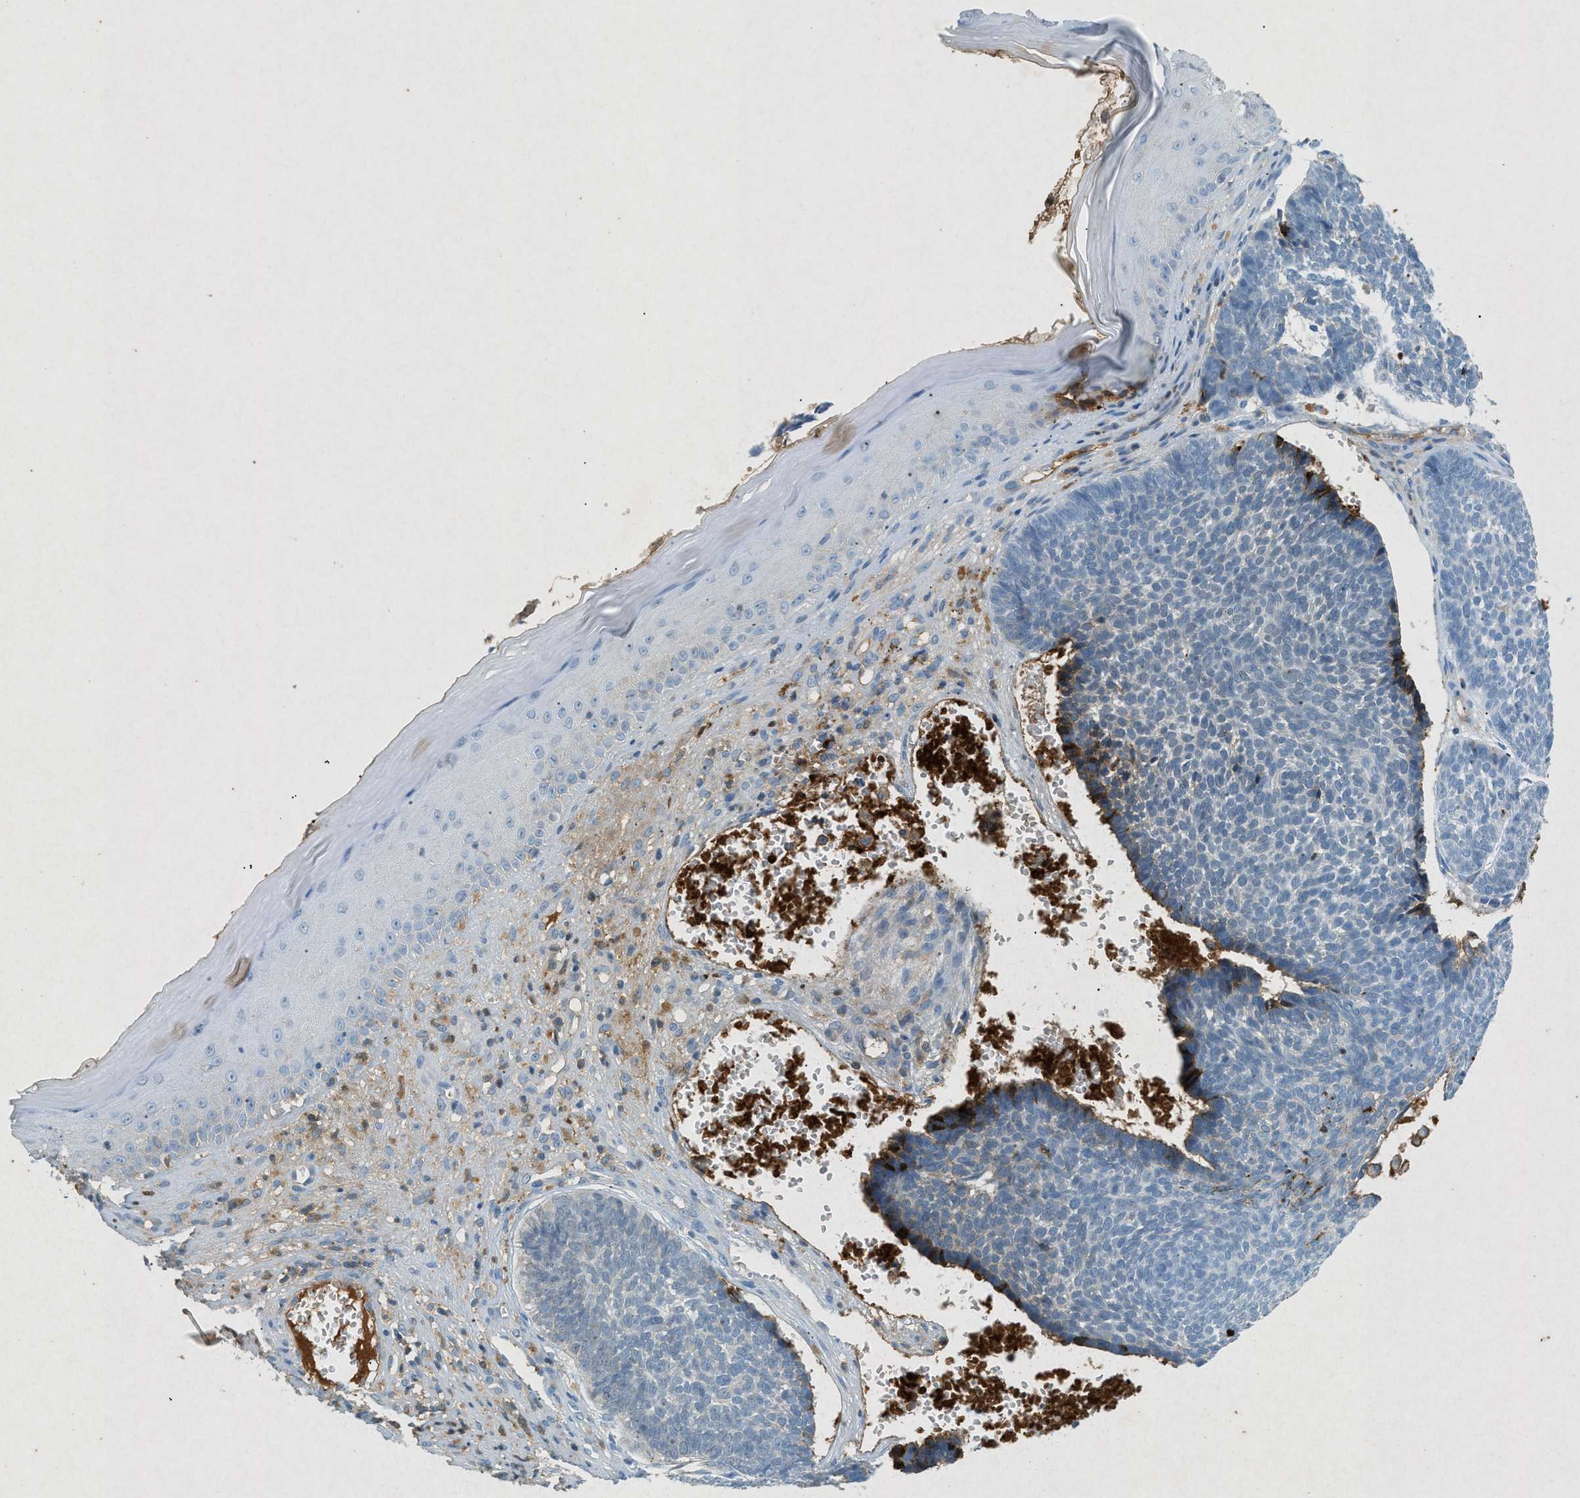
{"staining": {"intensity": "negative", "quantity": "none", "location": "none"}, "tissue": "skin cancer", "cell_type": "Tumor cells", "image_type": "cancer", "snomed": [{"axis": "morphology", "description": "Basal cell carcinoma"}, {"axis": "topography", "description": "Skin"}], "caption": "IHC image of human skin cancer stained for a protein (brown), which demonstrates no expression in tumor cells. Nuclei are stained in blue.", "gene": "F2", "patient": {"sex": "male", "age": 84}}